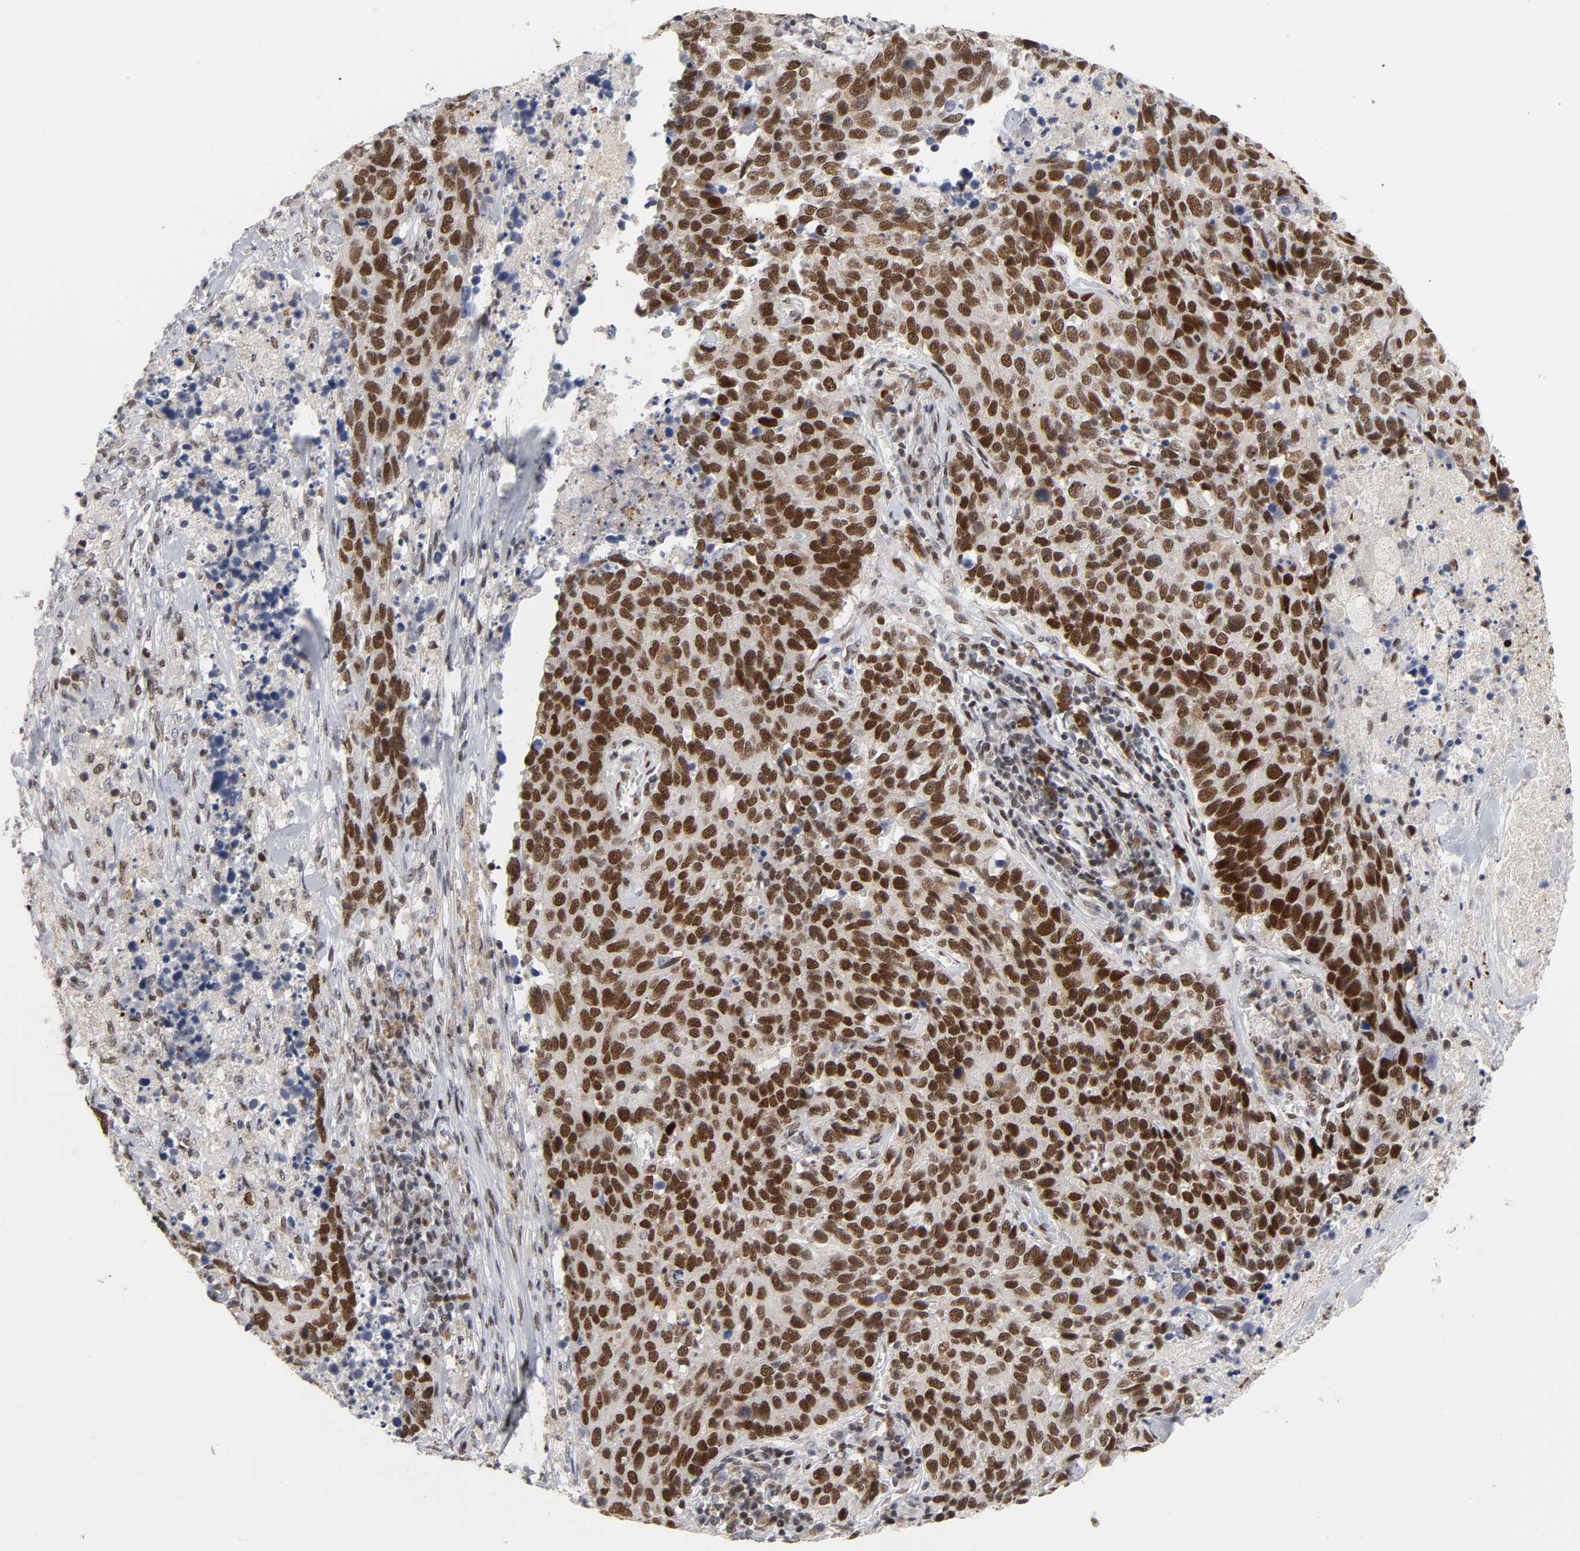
{"staining": {"intensity": "strong", "quantity": ">75%", "location": "nuclear"}, "tissue": "lung cancer", "cell_type": "Tumor cells", "image_type": "cancer", "snomed": [{"axis": "morphology", "description": "Neoplasm, malignant, NOS"}, {"axis": "topography", "description": "Lung"}], "caption": "Tumor cells demonstrate high levels of strong nuclear staining in about >75% of cells in lung cancer. (Brightfield microscopy of DAB IHC at high magnification).", "gene": "CREBBP", "patient": {"sex": "female", "age": 76}}